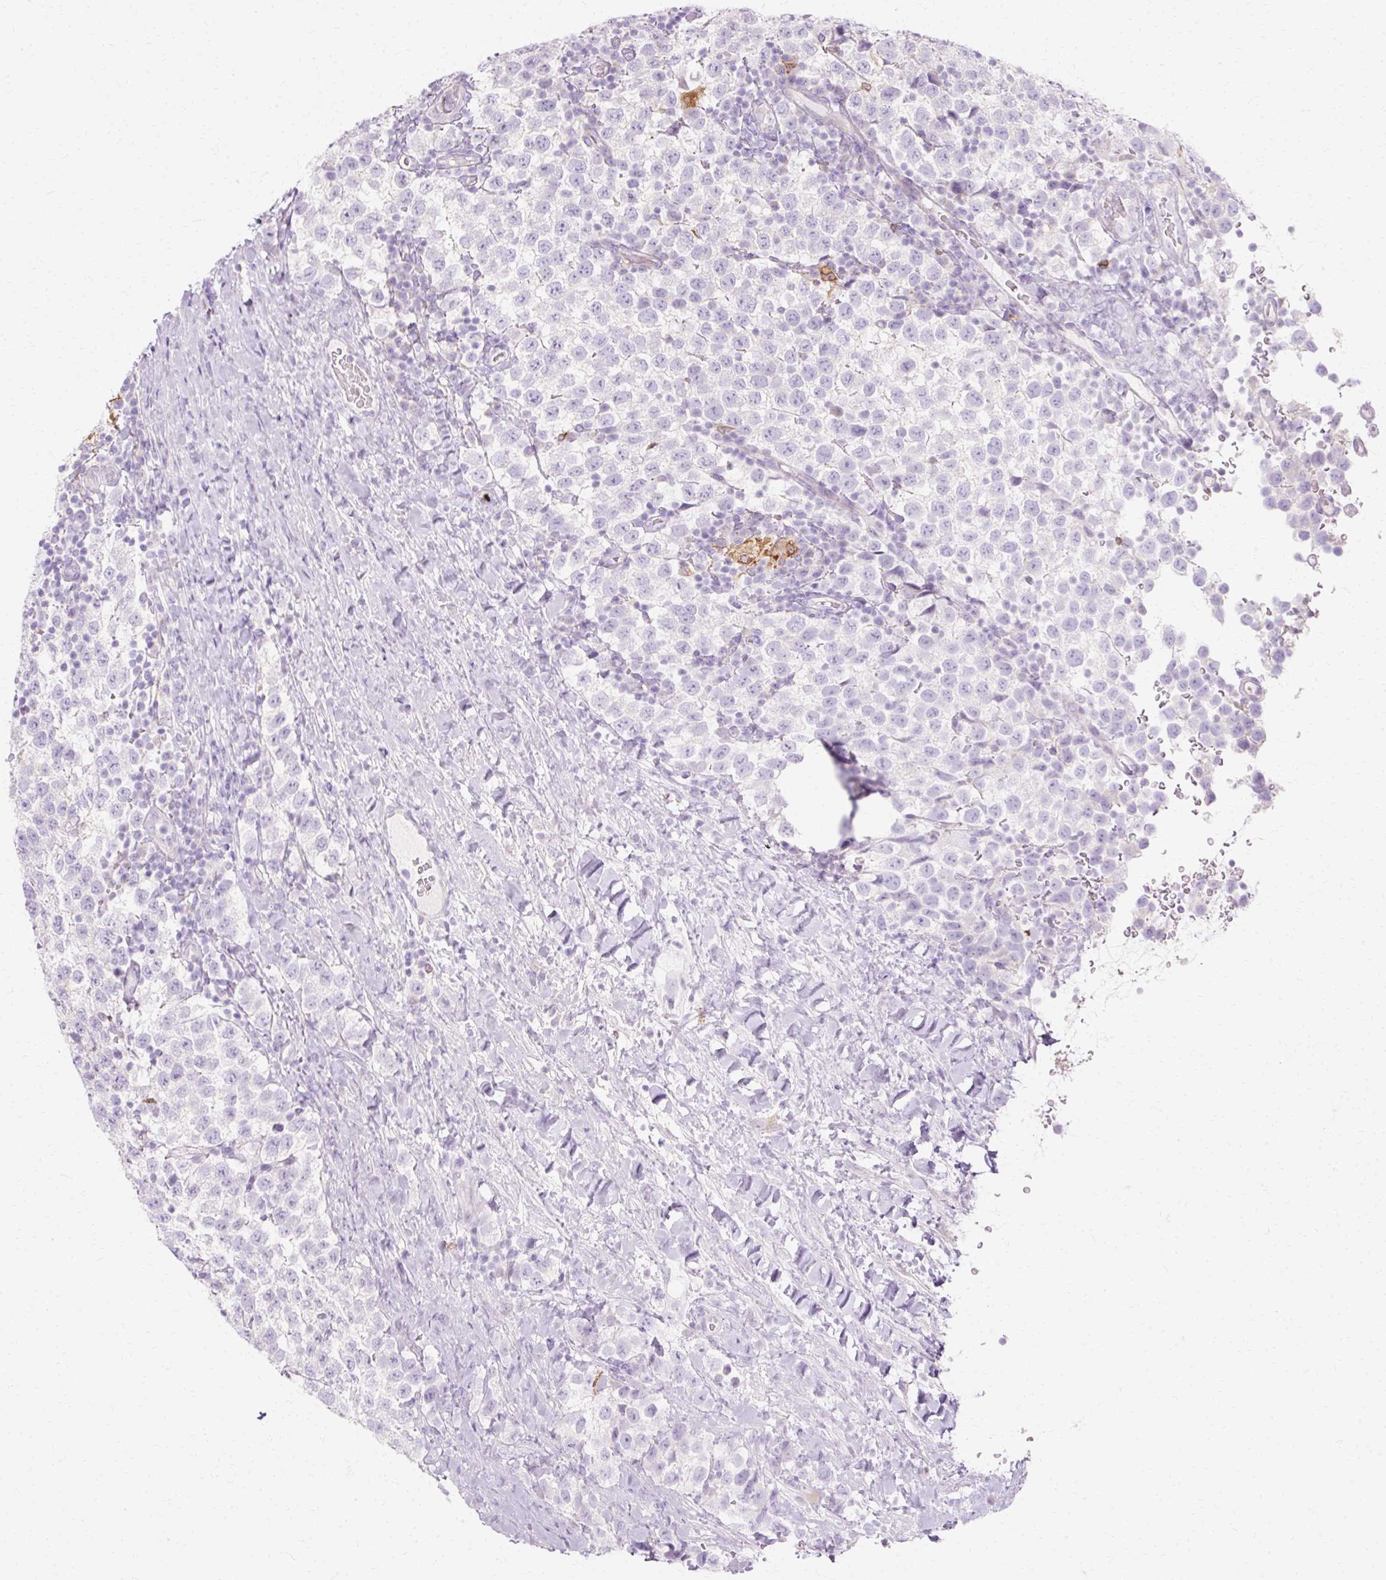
{"staining": {"intensity": "negative", "quantity": "none", "location": "none"}, "tissue": "testis cancer", "cell_type": "Tumor cells", "image_type": "cancer", "snomed": [{"axis": "morphology", "description": "Seminoma, NOS"}, {"axis": "topography", "description": "Testis"}], "caption": "High magnification brightfield microscopy of testis seminoma stained with DAB (brown) and counterstained with hematoxylin (blue): tumor cells show no significant staining.", "gene": "HSD11B1", "patient": {"sex": "male", "age": 34}}